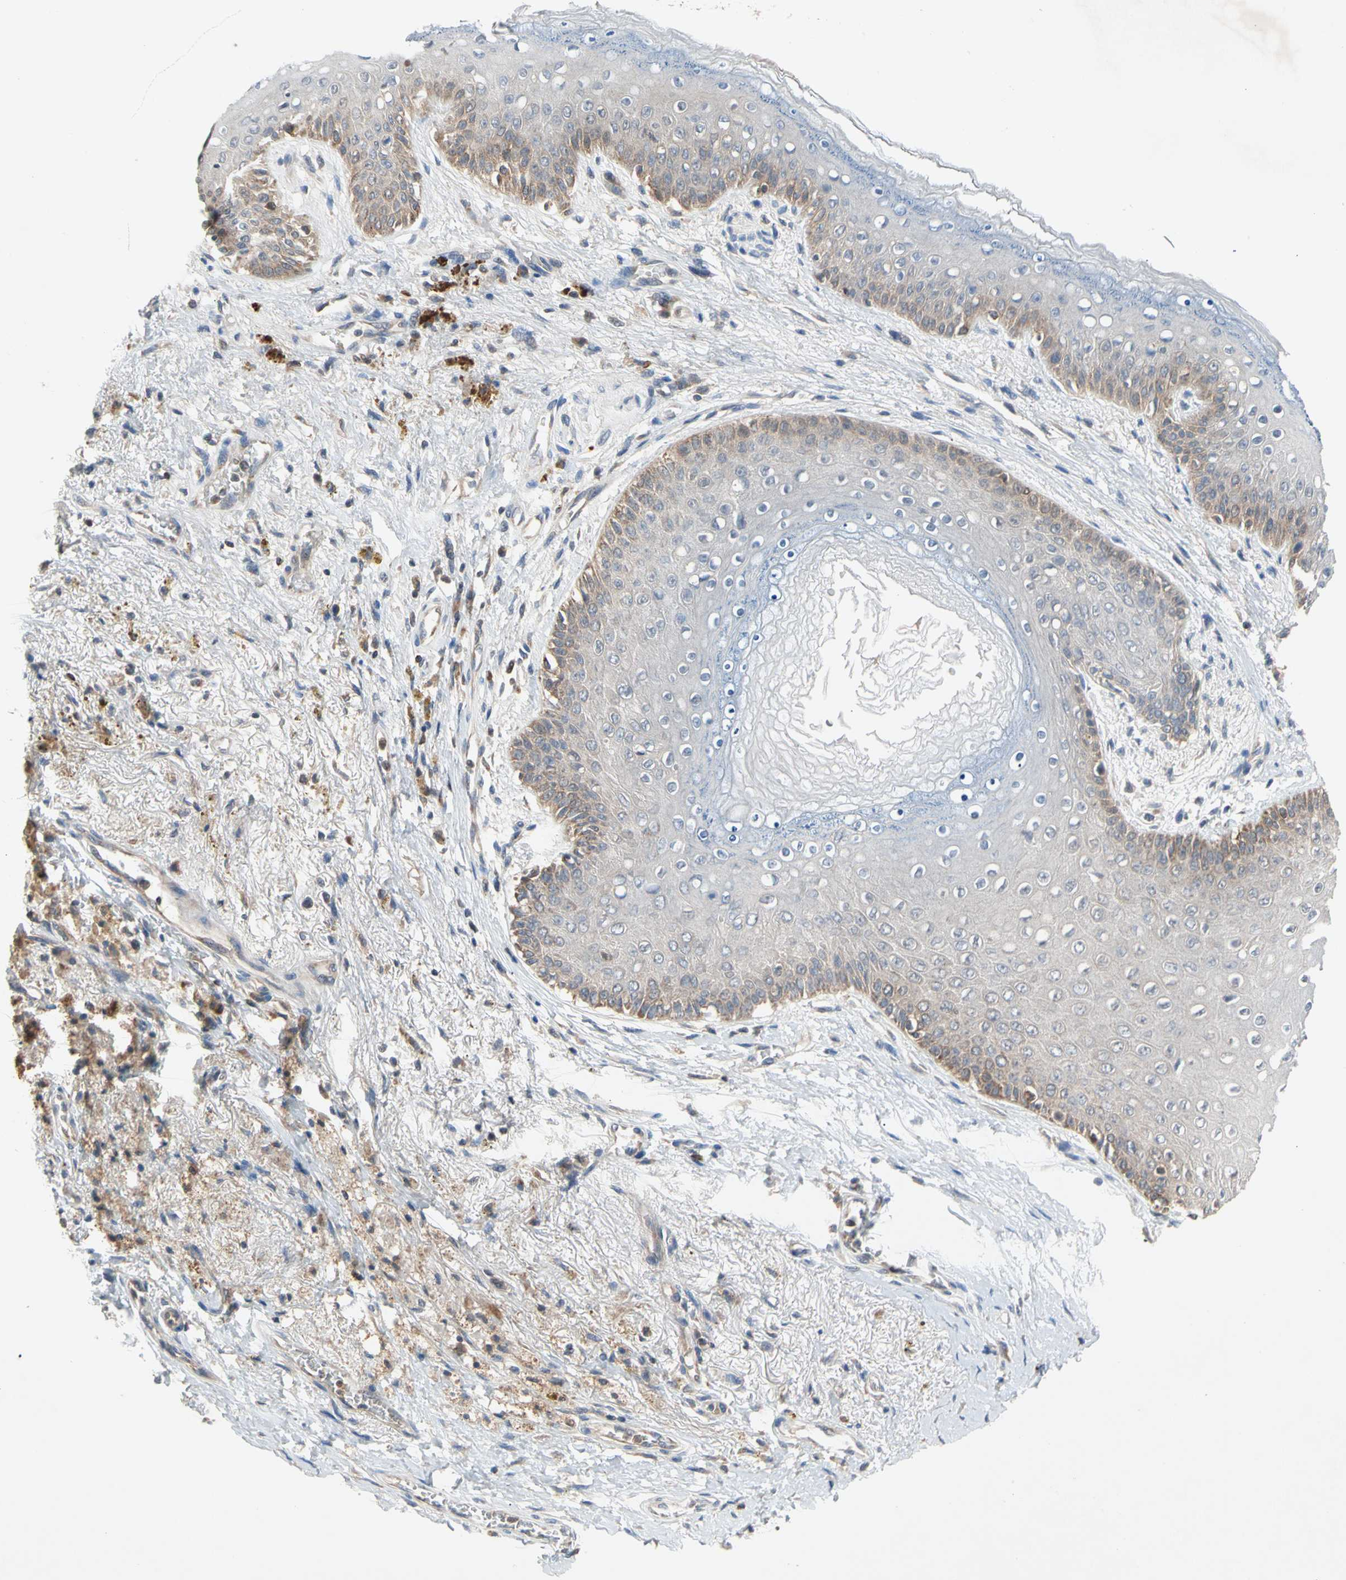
{"staining": {"intensity": "weak", "quantity": "<25%", "location": "cytoplasmic/membranous"}, "tissue": "skin", "cell_type": "Epidermal cells", "image_type": "normal", "snomed": [{"axis": "morphology", "description": "Normal tissue, NOS"}, {"axis": "topography", "description": "Anal"}], "caption": "Protein analysis of unremarkable skin demonstrates no significant positivity in epidermal cells. (DAB (3,3'-diaminobenzidine) immunohistochemistry visualized using brightfield microscopy, high magnification).", "gene": "MTHFS", "patient": {"sex": "female", "age": 46}}